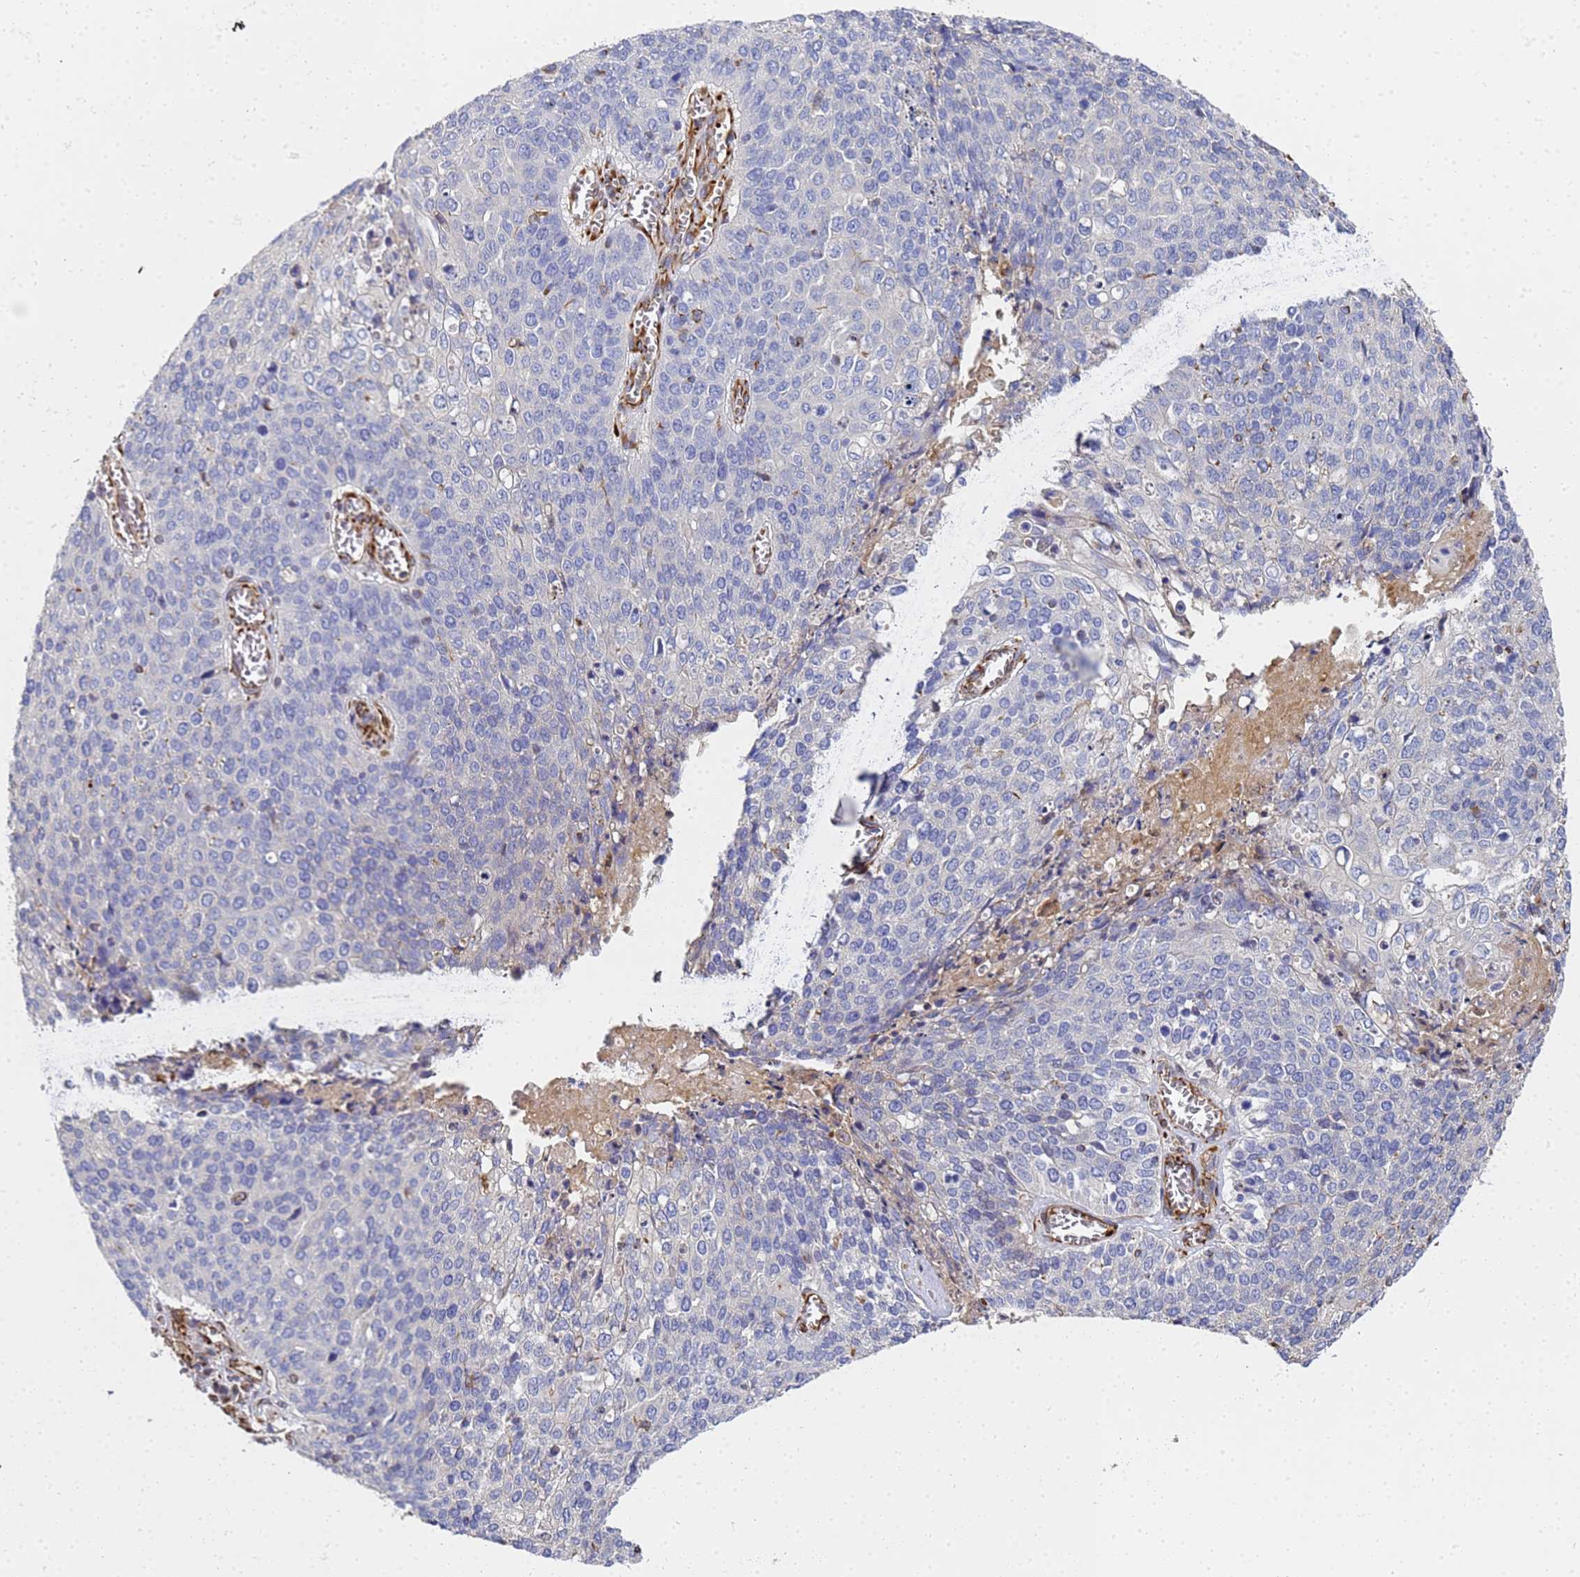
{"staining": {"intensity": "negative", "quantity": "none", "location": "none"}, "tissue": "cervical cancer", "cell_type": "Tumor cells", "image_type": "cancer", "snomed": [{"axis": "morphology", "description": "Squamous cell carcinoma, NOS"}, {"axis": "topography", "description": "Cervix"}], "caption": "Human cervical cancer (squamous cell carcinoma) stained for a protein using IHC displays no positivity in tumor cells.", "gene": "SYT13", "patient": {"sex": "female", "age": 39}}